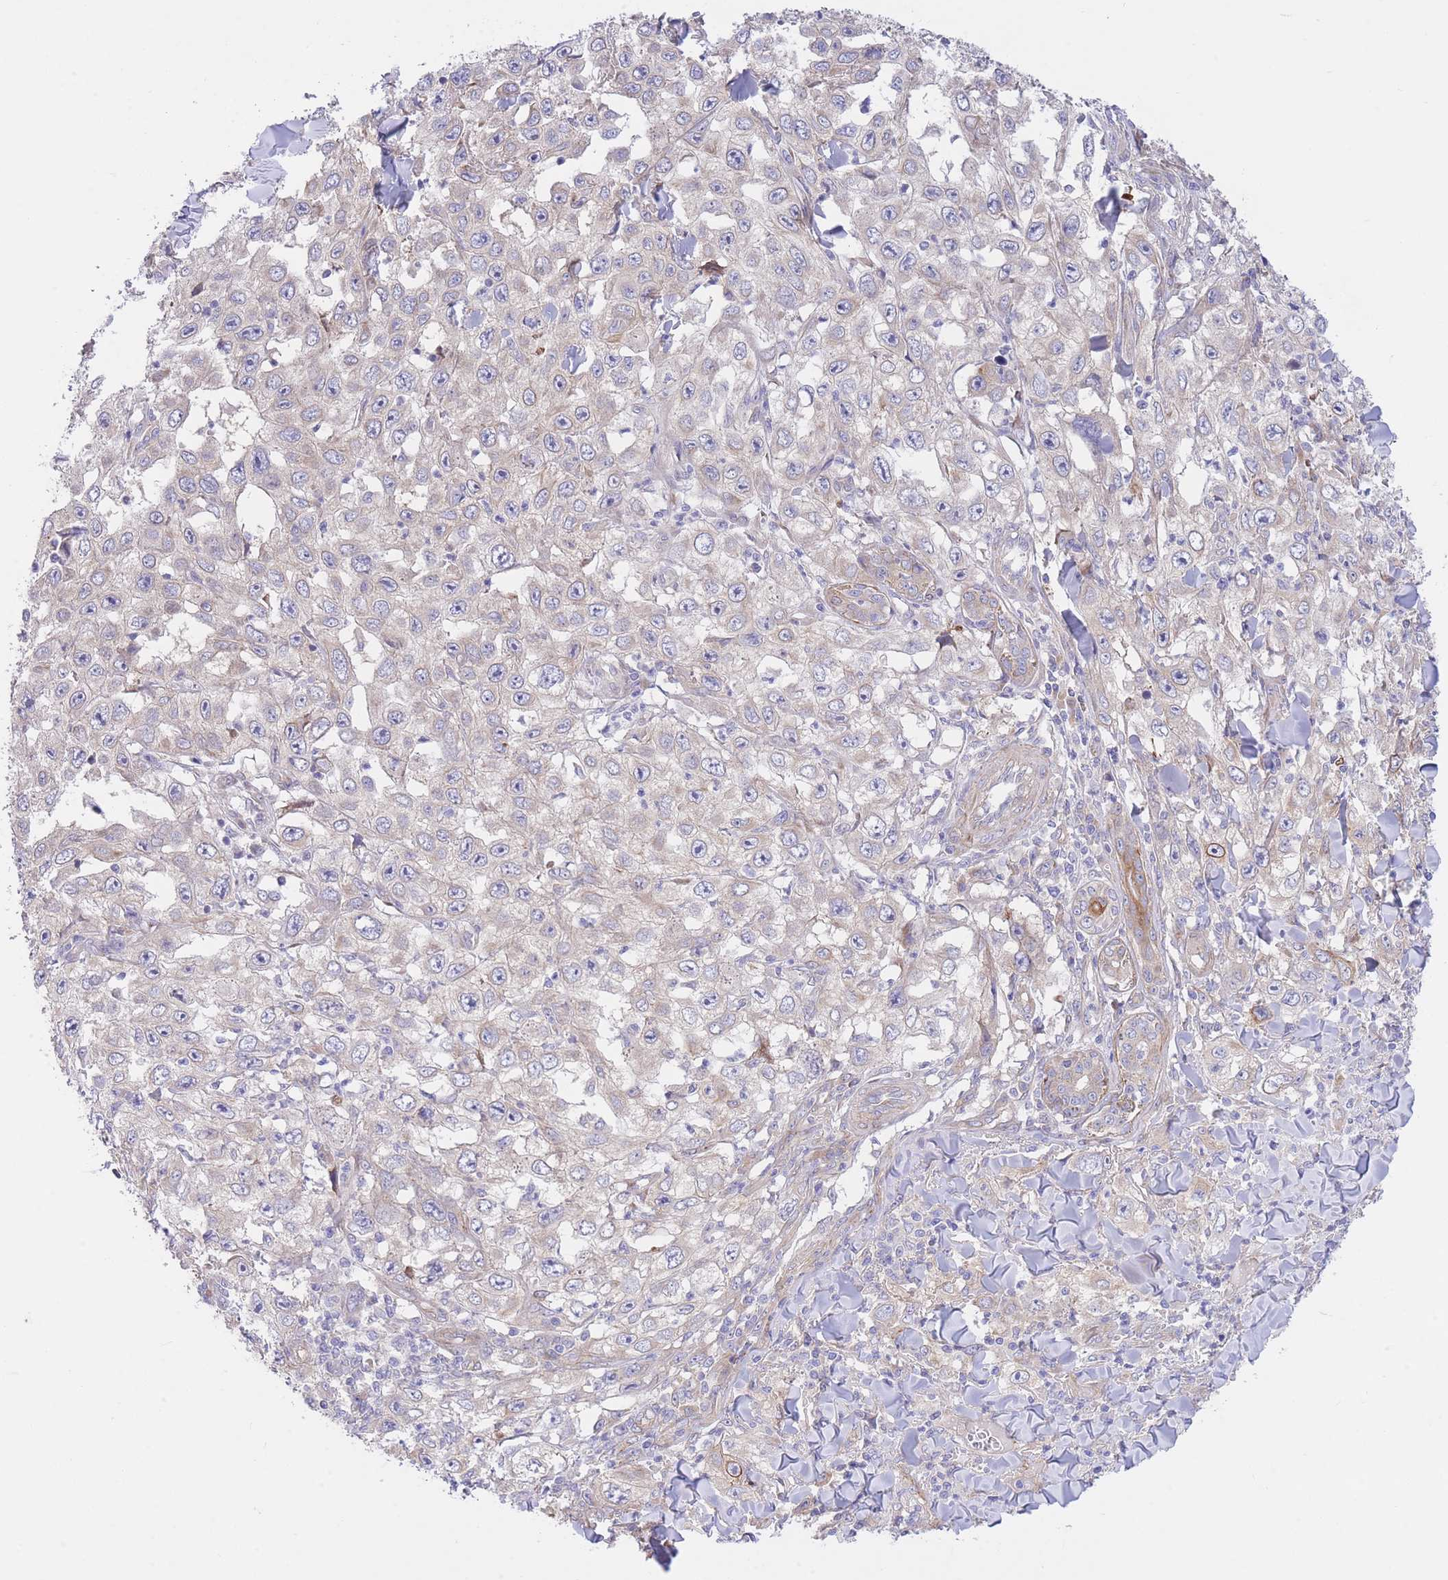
{"staining": {"intensity": "weak", "quantity": "25%-75%", "location": "cytoplasmic/membranous"}, "tissue": "skin cancer", "cell_type": "Tumor cells", "image_type": "cancer", "snomed": [{"axis": "morphology", "description": "Squamous cell carcinoma, NOS"}, {"axis": "topography", "description": "Skin"}], "caption": "A histopathology image of skin cancer stained for a protein demonstrates weak cytoplasmic/membranous brown staining in tumor cells.", "gene": "CHAC1", "patient": {"sex": "male", "age": 82}}